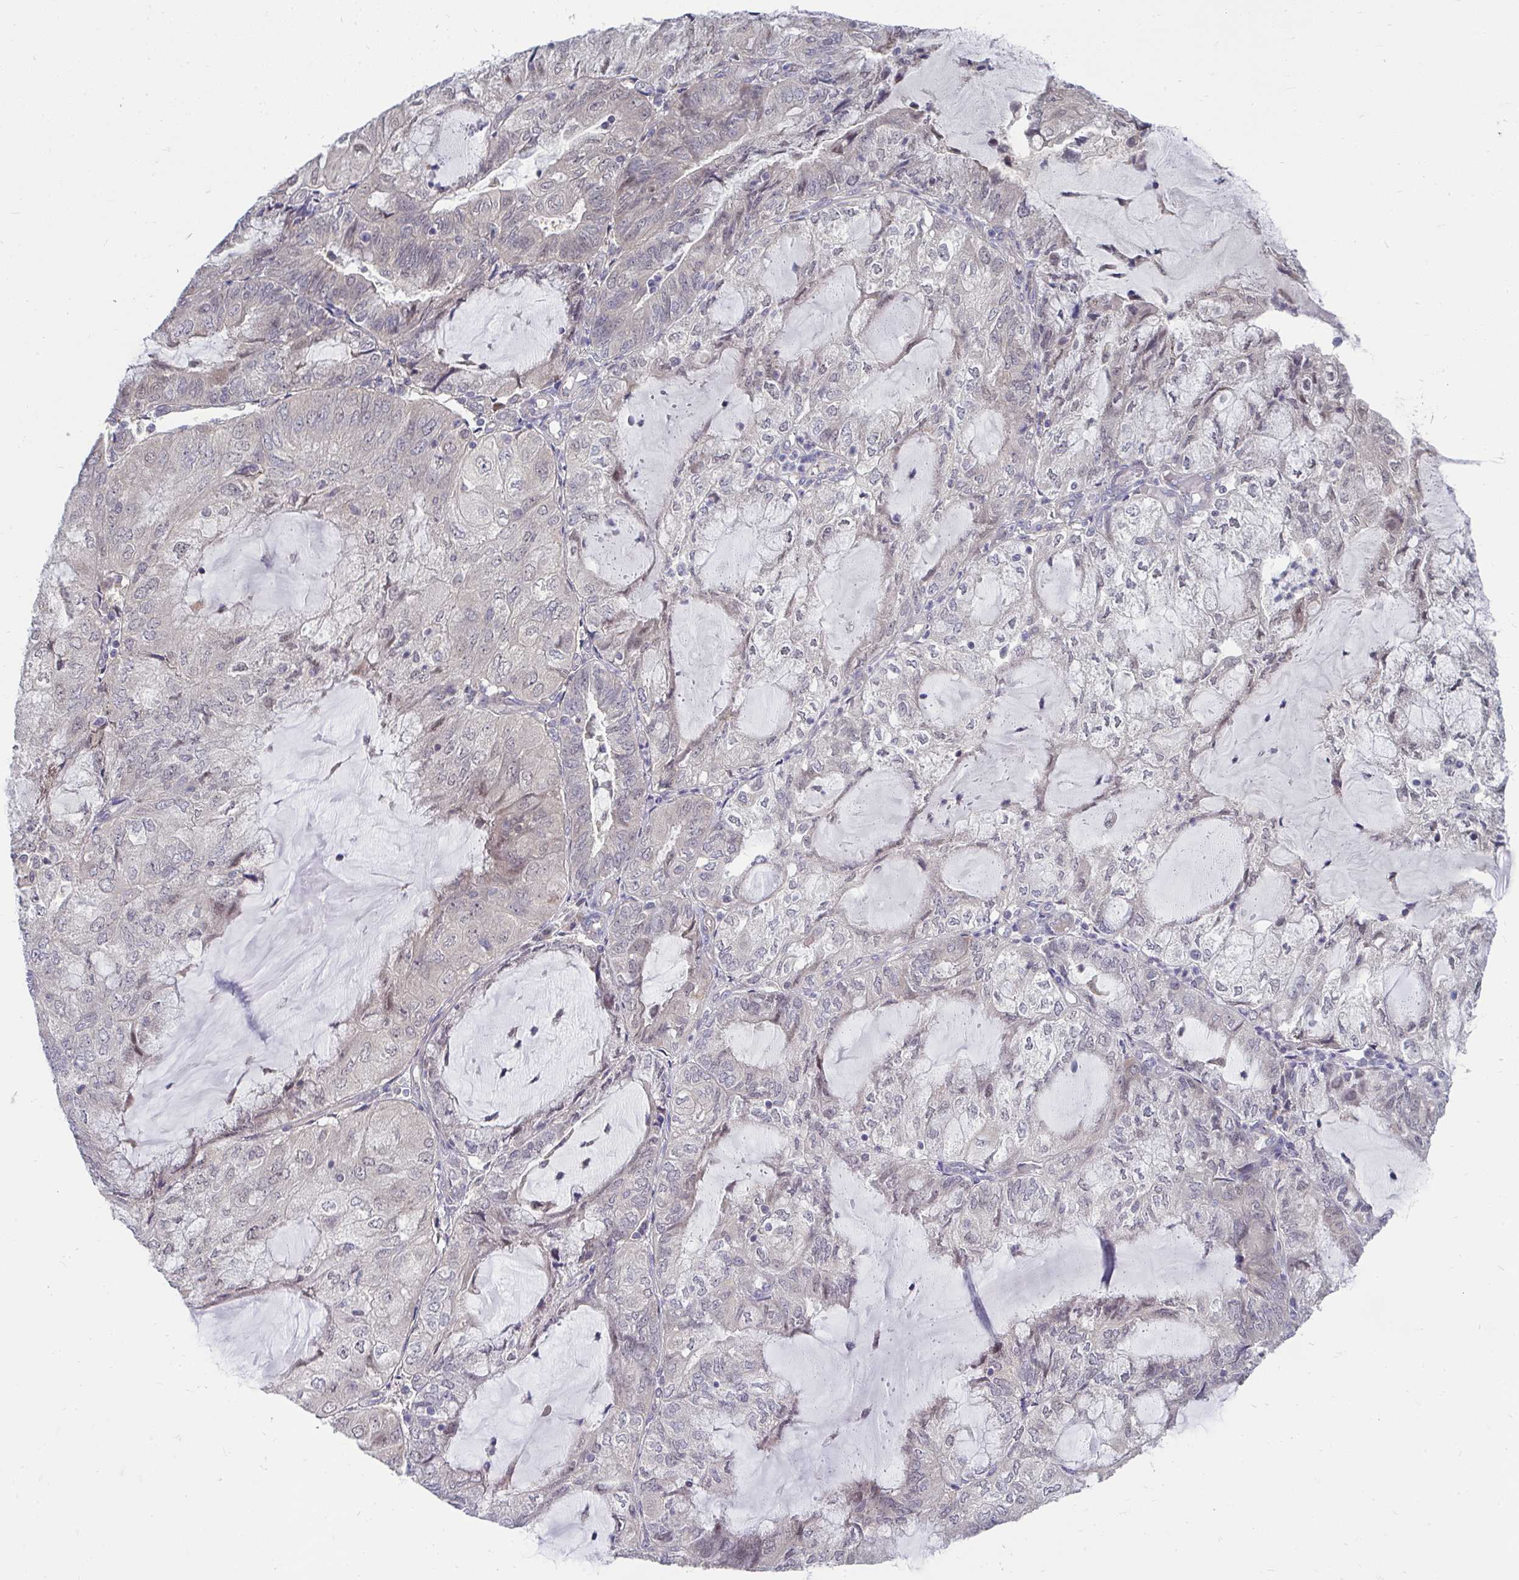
{"staining": {"intensity": "negative", "quantity": "none", "location": "none"}, "tissue": "endometrial cancer", "cell_type": "Tumor cells", "image_type": "cancer", "snomed": [{"axis": "morphology", "description": "Adenocarcinoma, NOS"}, {"axis": "topography", "description": "Endometrium"}], "caption": "High magnification brightfield microscopy of adenocarcinoma (endometrial) stained with DAB (3,3'-diaminobenzidine) (brown) and counterstained with hematoxylin (blue): tumor cells show no significant expression.", "gene": "MROH8", "patient": {"sex": "female", "age": 81}}